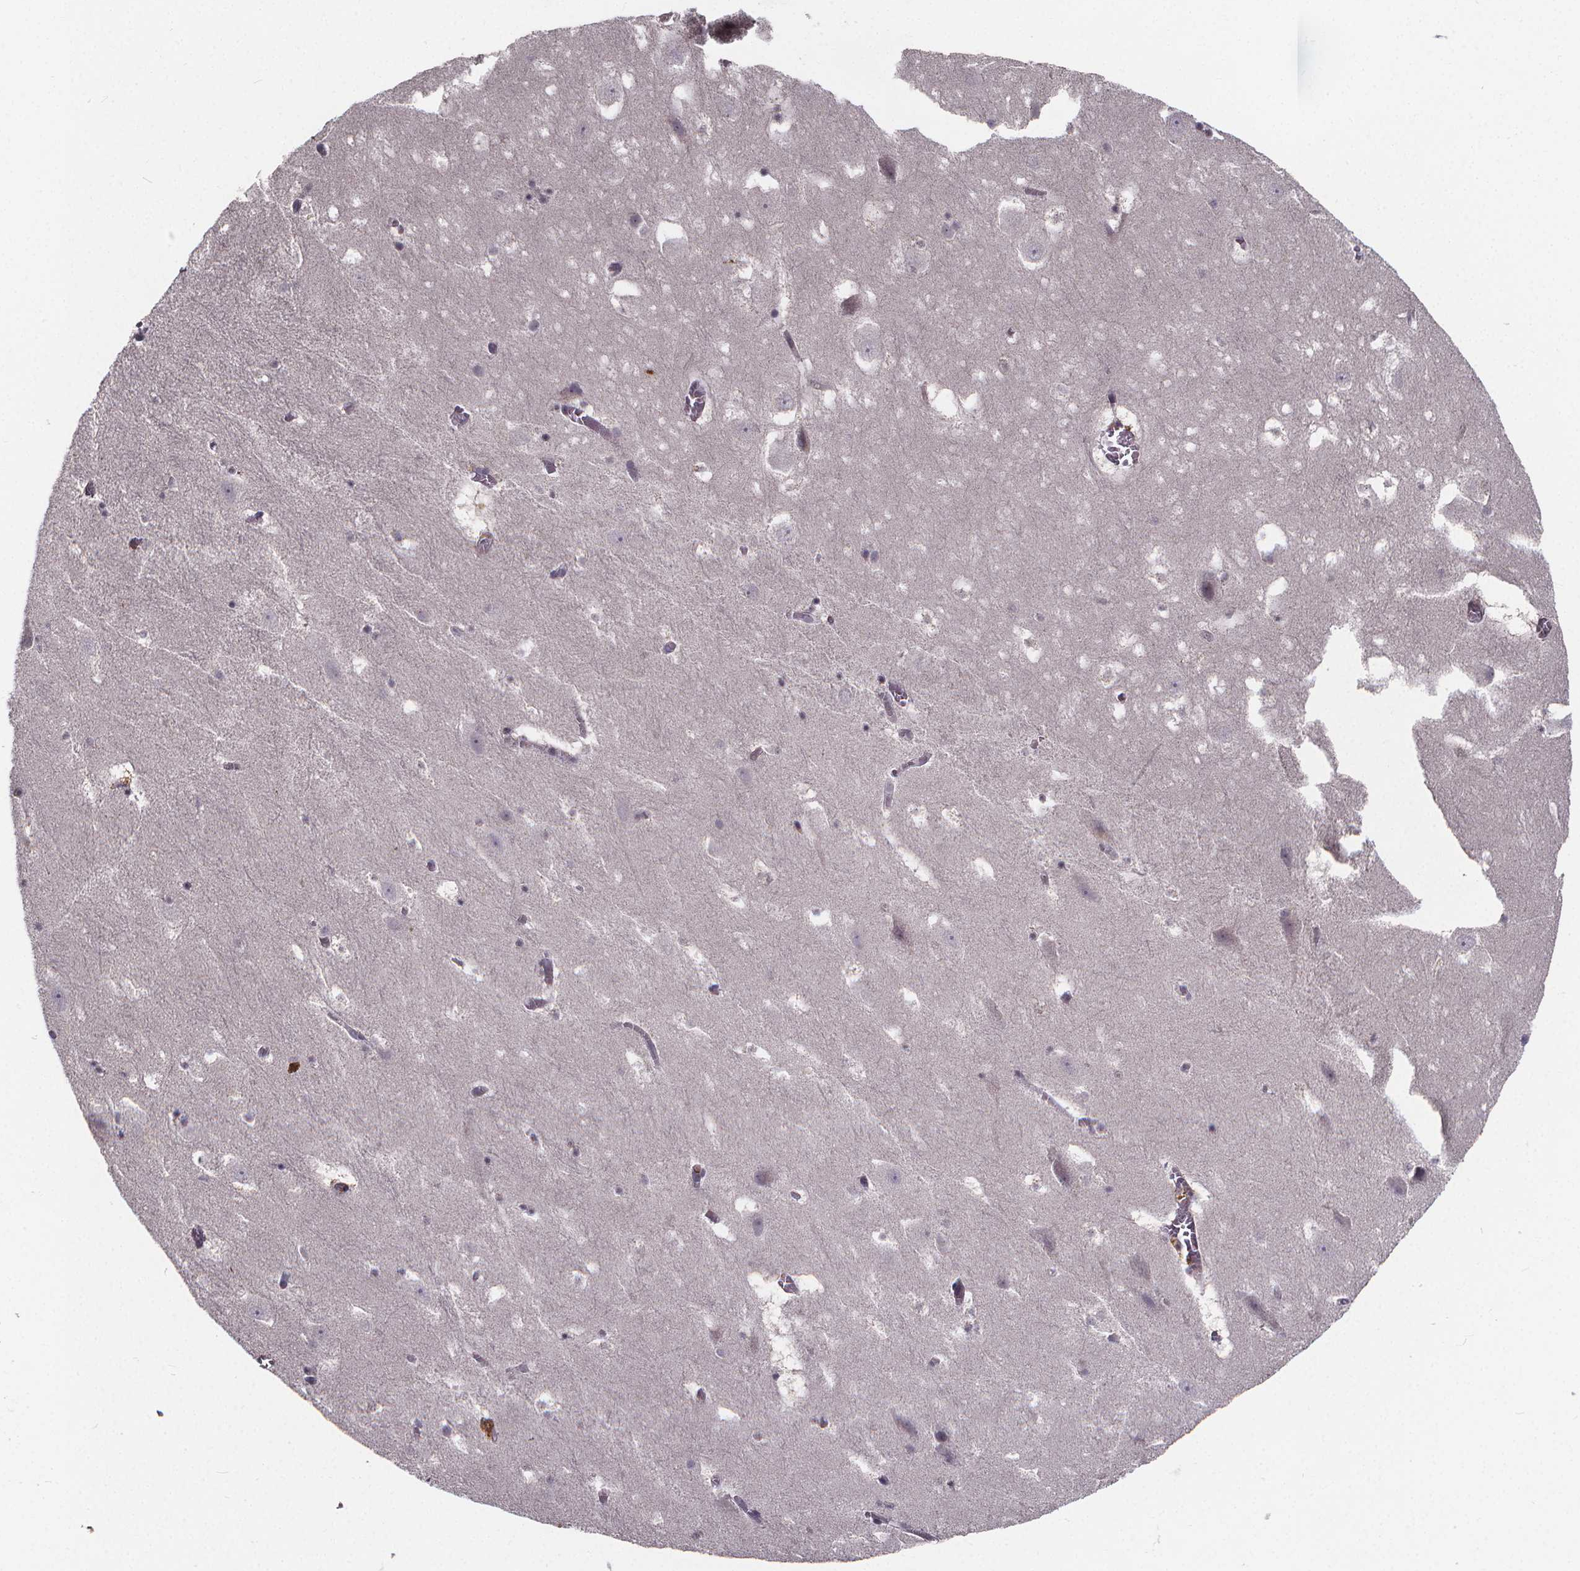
{"staining": {"intensity": "negative", "quantity": "none", "location": "none"}, "tissue": "hippocampus", "cell_type": "Glial cells", "image_type": "normal", "snomed": [{"axis": "morphology", "description": "Normal tissue, NOS"}, {"axis": "topography", "description": "Hippocampus"}], "caption": "Hippocampus stained for a protein using immunohistochemistry (IHC) reveals no staining glial cells.", "gene": "FBXW2", "patient": {"sex": "male", "age": 45}}